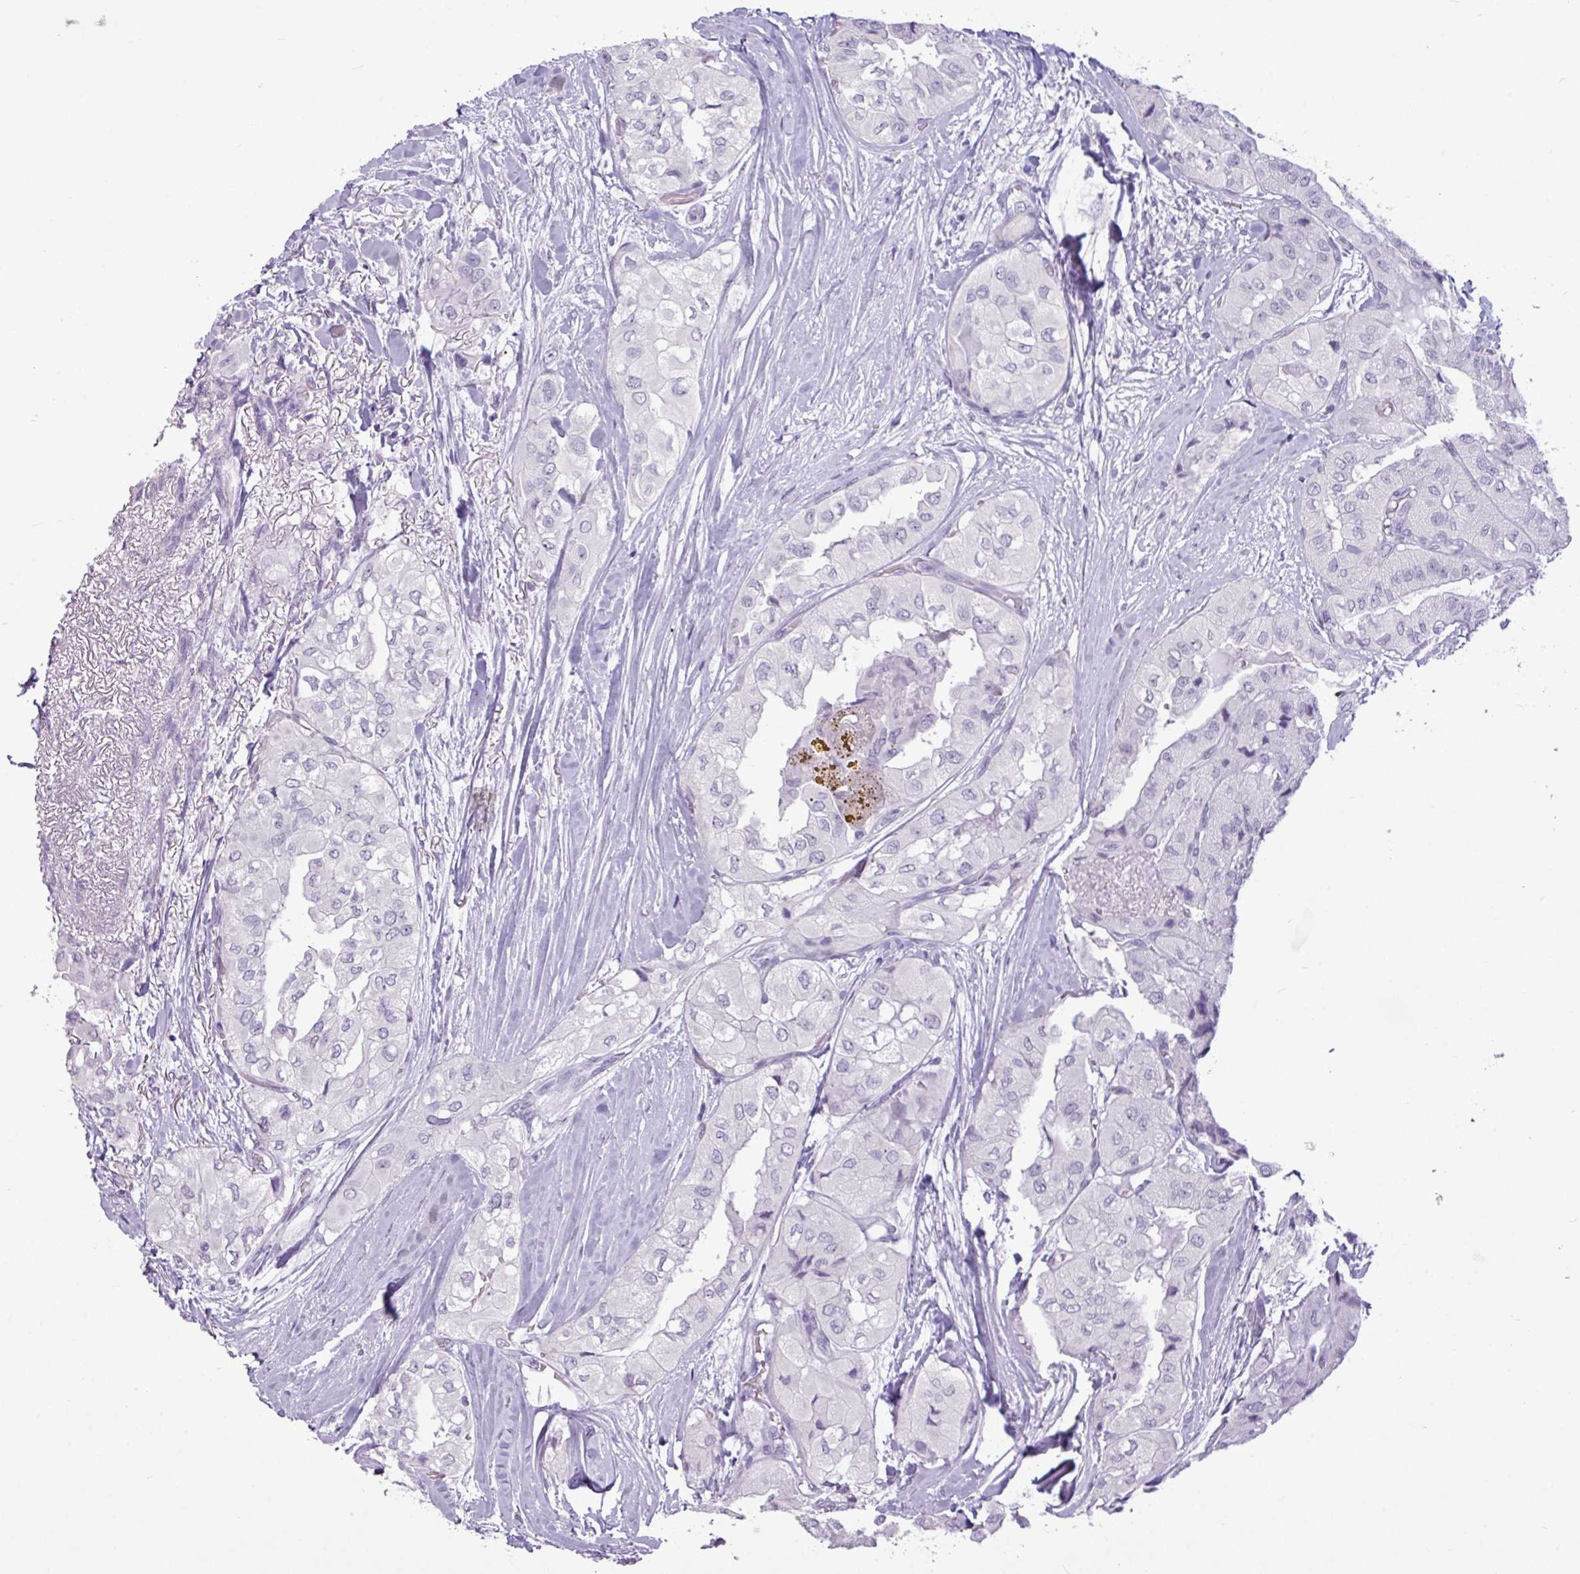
{"staining": {"intensity": "negative", "quantity": "none", "location": "none"}, "tissue": "thyroid cancer", "cell_type": "Tumor cells", "image_type": "cancer", "snomed": [{"axis": "morphology", "description": "Papillary adenocarcinoma, NOS"}, {"axis": "topography", "description": "Thyroid gland"}], "caption": "The photomicrograph reveals no significant staining in tumor cells of thyroid papillary adenocarcinoma. (DAB immunohistochemistry with hematoxylin counter stain).", "gene": "AMY2A", "patient": {"sex": "female", "age": 59}}